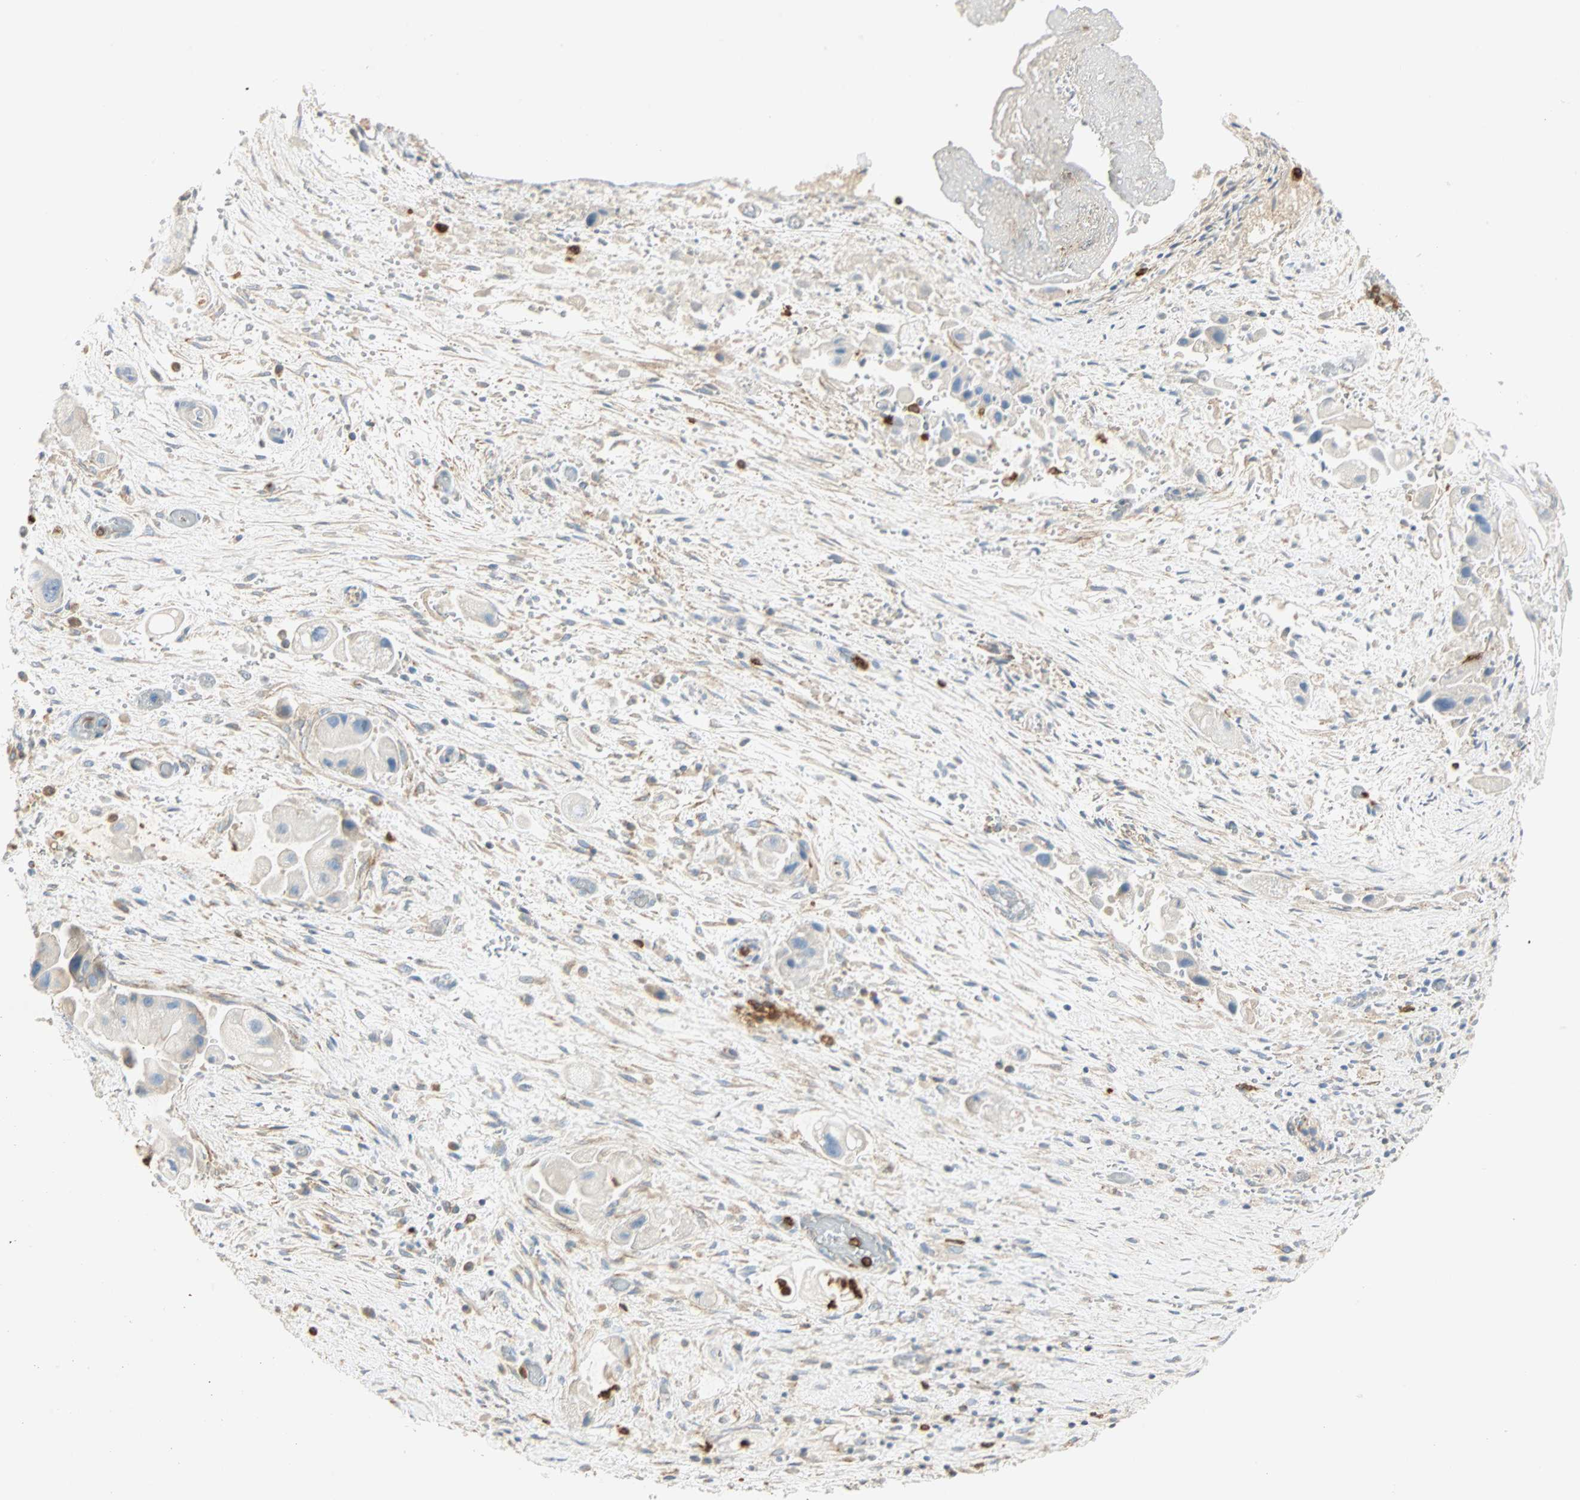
{"staining": {"intensity": "negative", "quantity": "none", "location": "none"}, "tissue": "liver cancer", "cell_type": "Tumor cells", "image_type": "cancer", "snomed": [{"axis": "morphology", "description": "Normal tissue, NOS"}, {"axis": "morphology", "description": "Cholangiocarcinoma"}, {"axis": "topography", "description": "Liver"}, {"axis": "topography", "description": "Peripheral nerve tissue"}], "caption": "The IHC image has no significant positivity in tumor cells of cholangiocarcinoma (liver) tissue. Brightfield microscopy of immunohistochemistry (IHC) stained with DAB (brown) and hematoxylin (blue), captured at high magnification.", "gene": "FMNL1", "patient": {"sex": "male", "age": 50}}